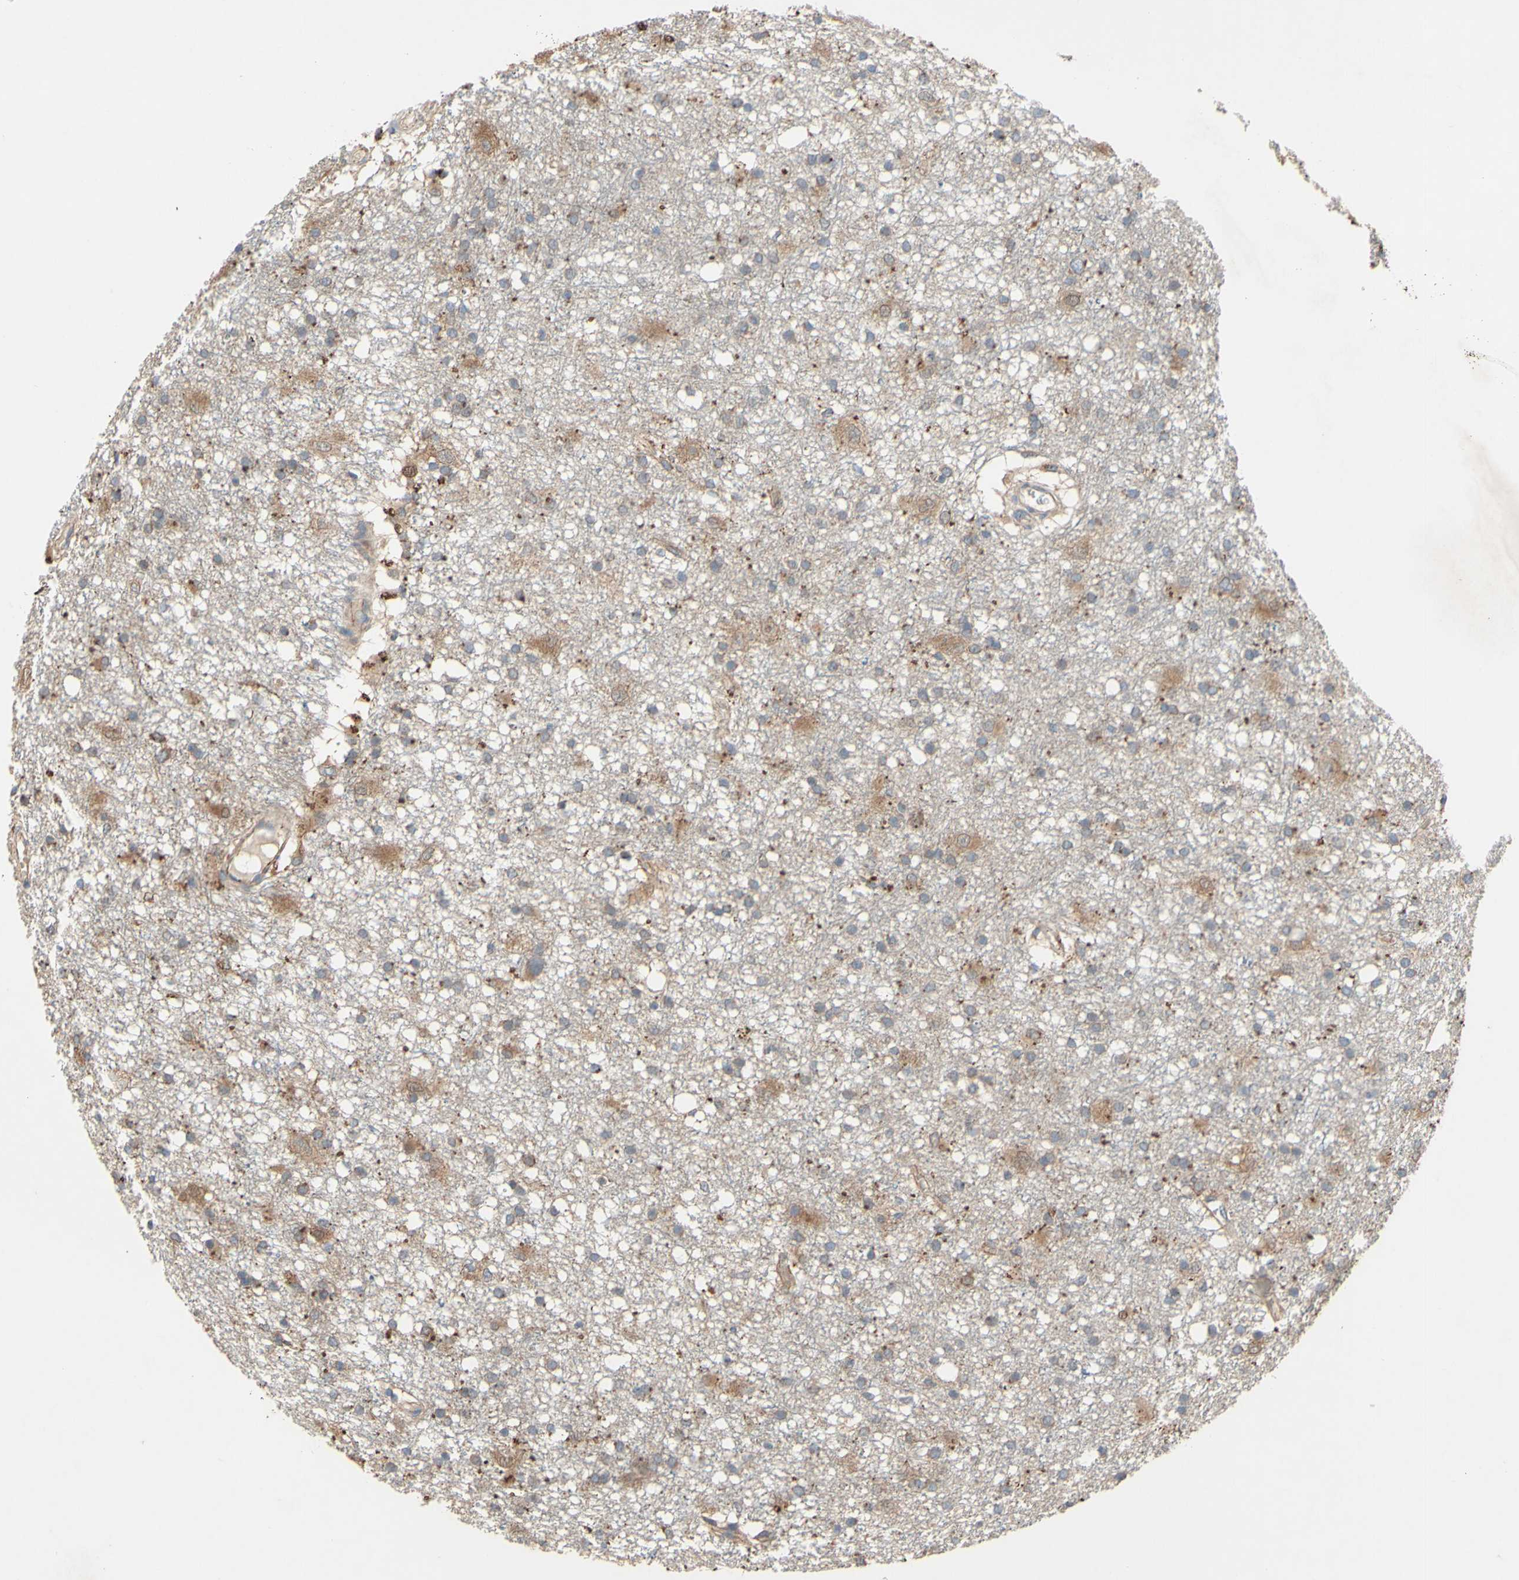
{"staining": {"intensity": "moderate", "quantity": "<25%", "location": "cytoplasmic/membranous"}, "tissue": "glioma", "cell_type": "Tumor cells", "image_type": "cancer", "snomed": [{"axis": "morphology", "description": "Glioma, malignant, High grade"}, {"axis": "topography", "description": "Brain"}], "caption": "Immunohistochemistry (IHC) (DAB) staining of human malignant high-grade glioma exhibits moderate cytoplasmic/membranous protein expression in approximately <25% of tumor cells.", "gene": "PDGFB", "patient": {"sex": "female", "age": 59}}